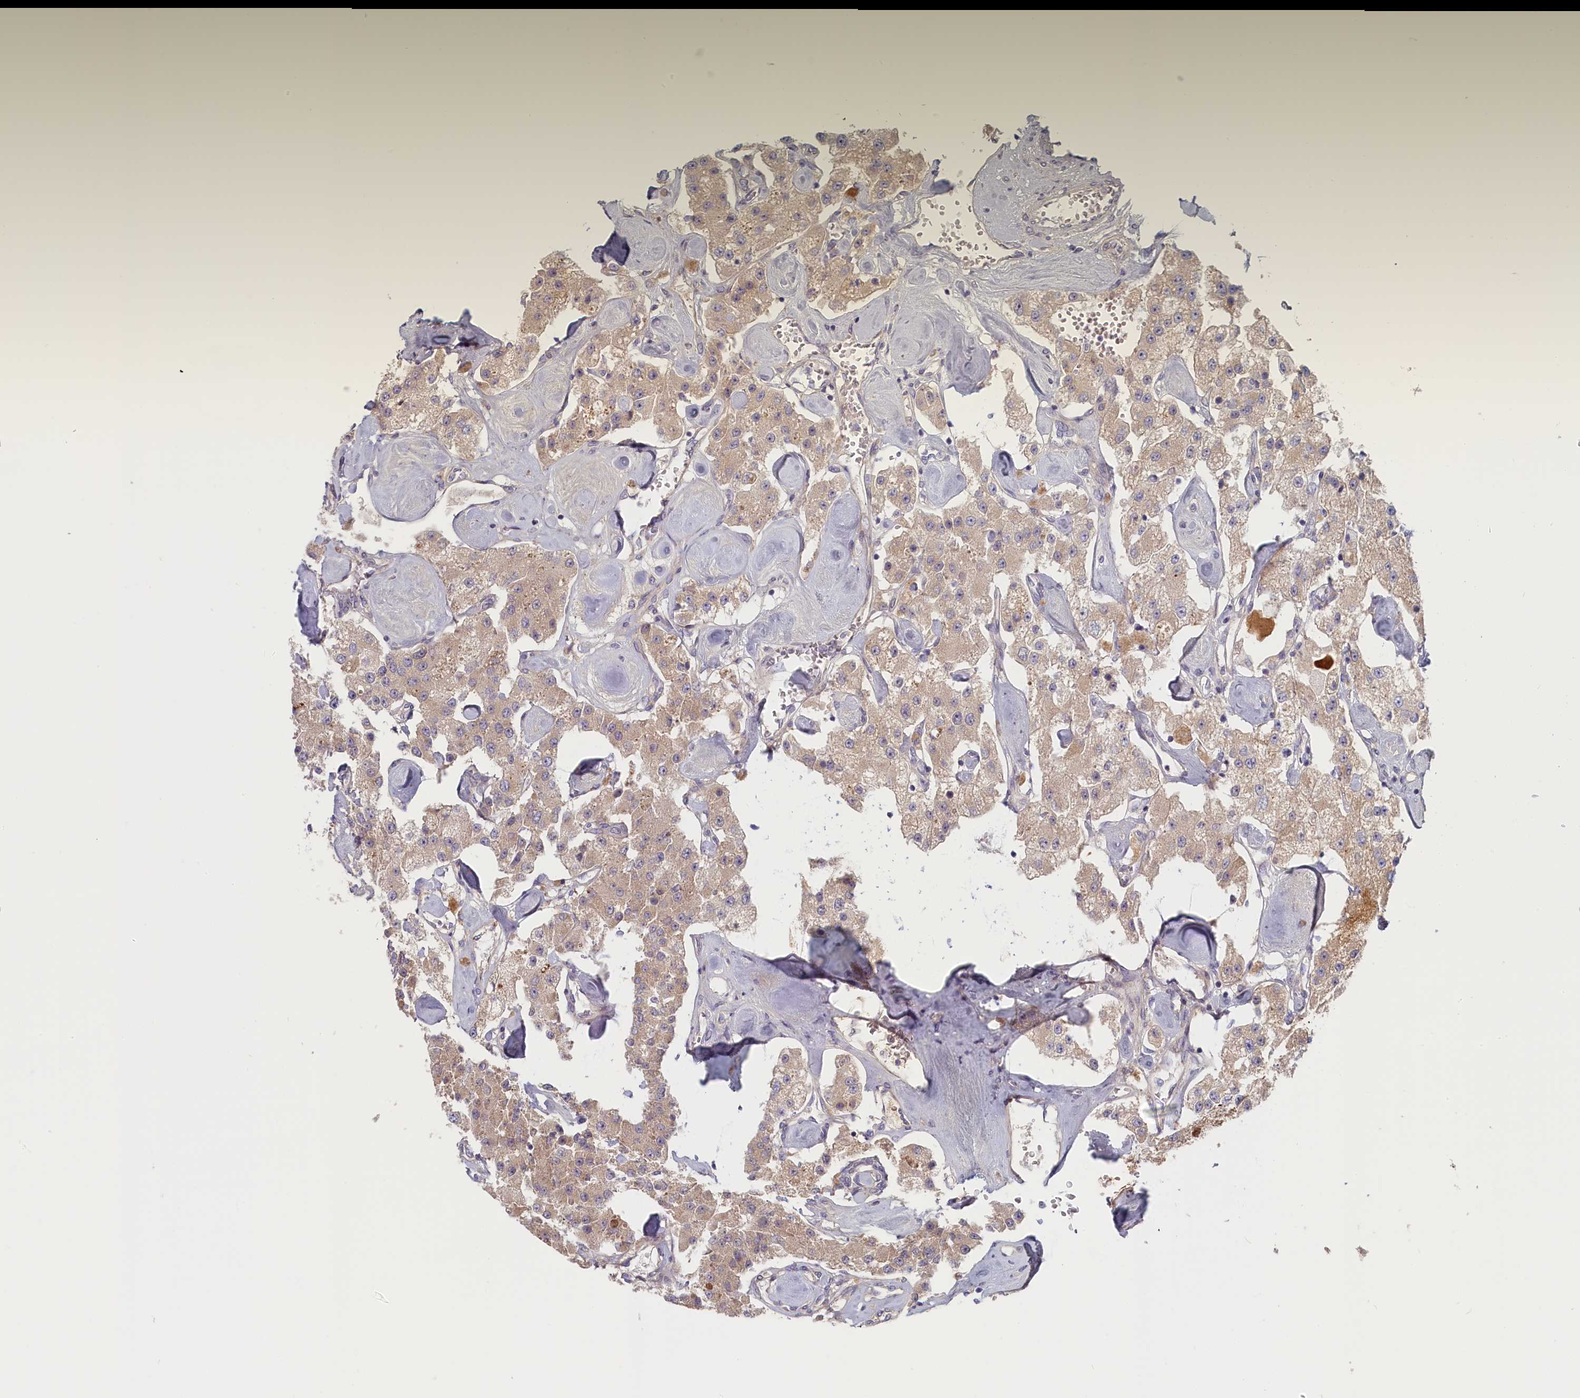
{"staining": {"intensity": "weak", "quantity": "25%-75%", "location": "cytoplasmic/membranous"}, "tissue": "carcinoid", "cell_type": "Tumor cells", "image_type": "cancer", "snomed": [{"axis": "morphology", "description": "Carcinoid, malignant, NOS"}, {"axis": "topography", "description": "Pancreas"}], "caption": "Approximately 25%-75% of tumor cells in malignant carcinoid display weak cytoplasmic/membranous protein staining as visualized by brown immunohistochemical staining.", "gene": "STX16", "patient": {"sex": "male", "age": 41}}